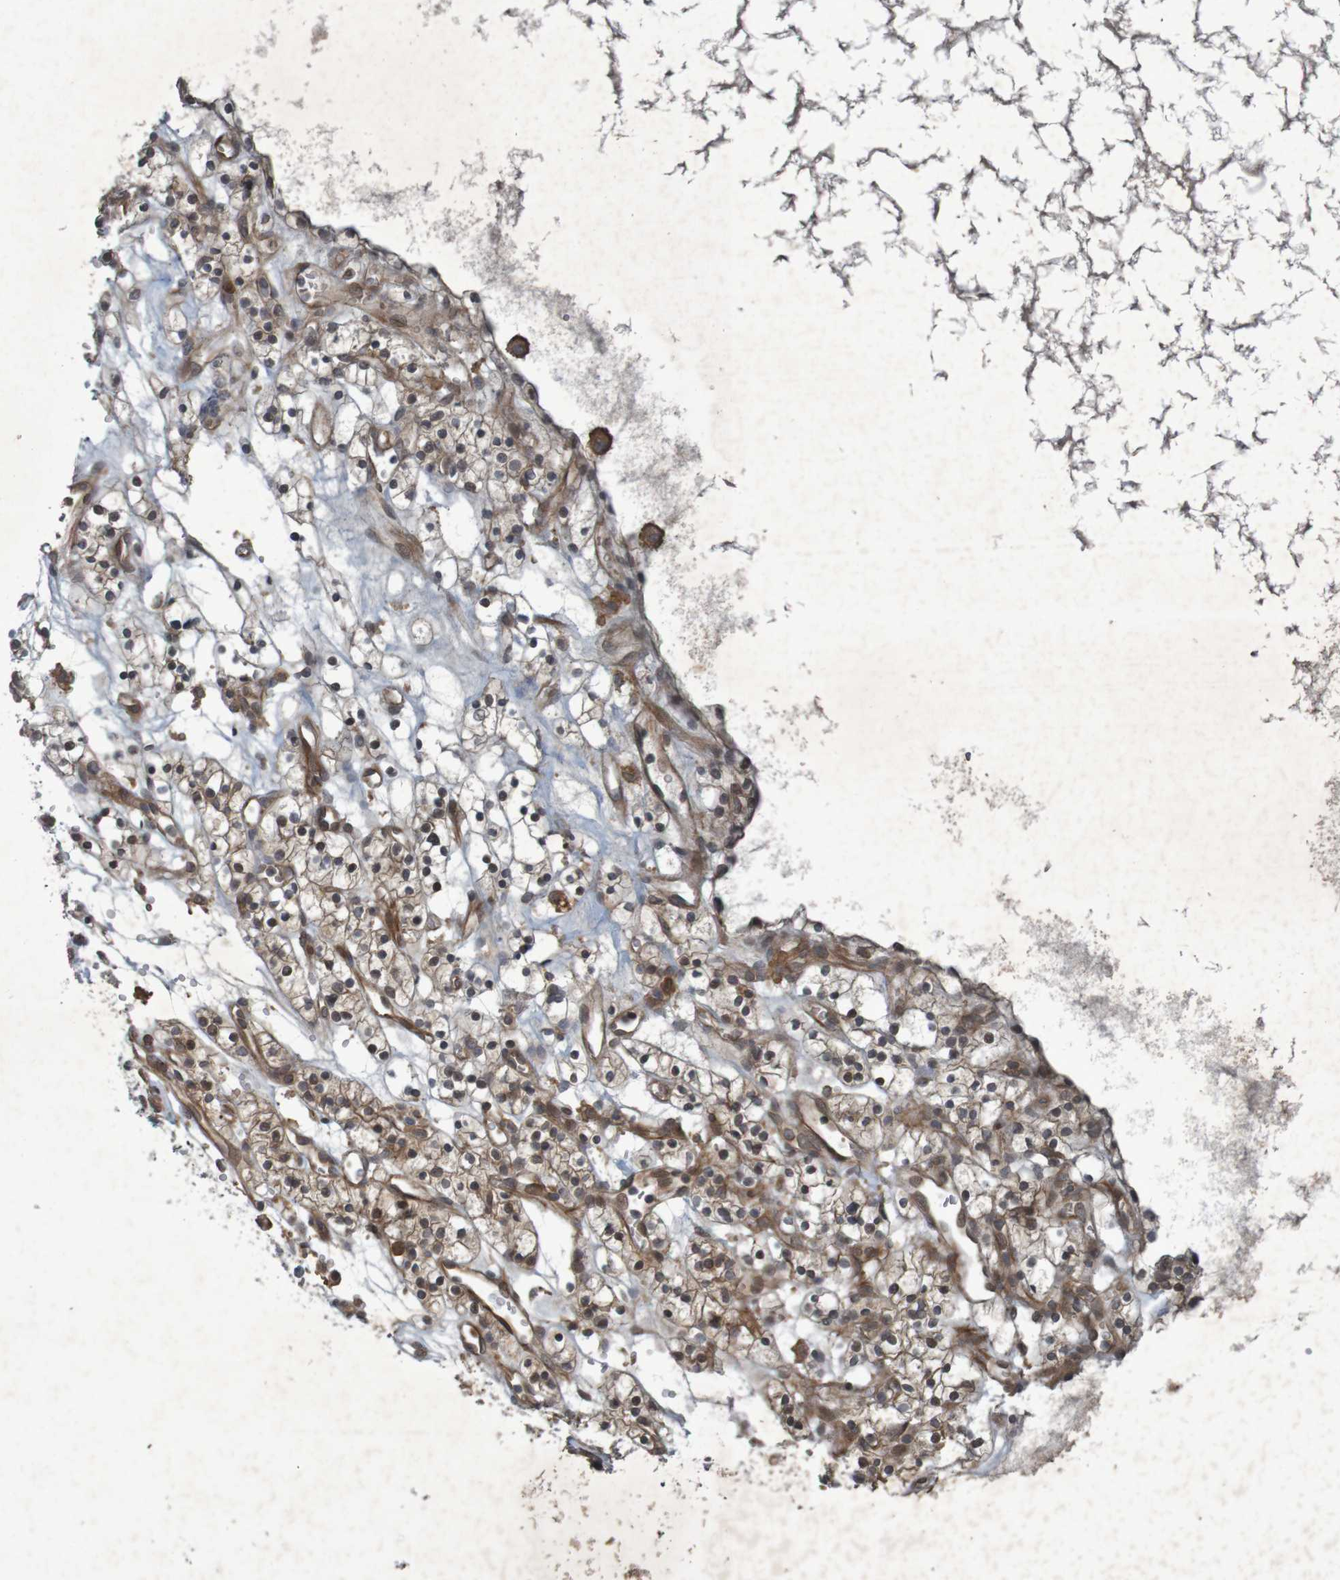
{"staining": {"intensity": "moderate", "quantity": "25%-75%", "location": "cytoplasmic/membranous"}, "tissue": "renal cancer", "cell_type": "Tumor cells", "image_type": "cancer", "snomed": [{"axis": "morphology", "description": "Adenocarcinoma, NOS"}, {"axis": "topography", "description": "Kidney"}], "caption": "The immunohistochemical stain labels moderate cytoplasmic/membranous positivity in tumor cells of adenocarcinoma (renal) tissue. (DAB (3,3'-diaminobenzidine) IHC, brown staining for protein, blue staining for nuclei).", "gene": "ARHGEF11", "patient": {"sex": "female", "age": 57}}